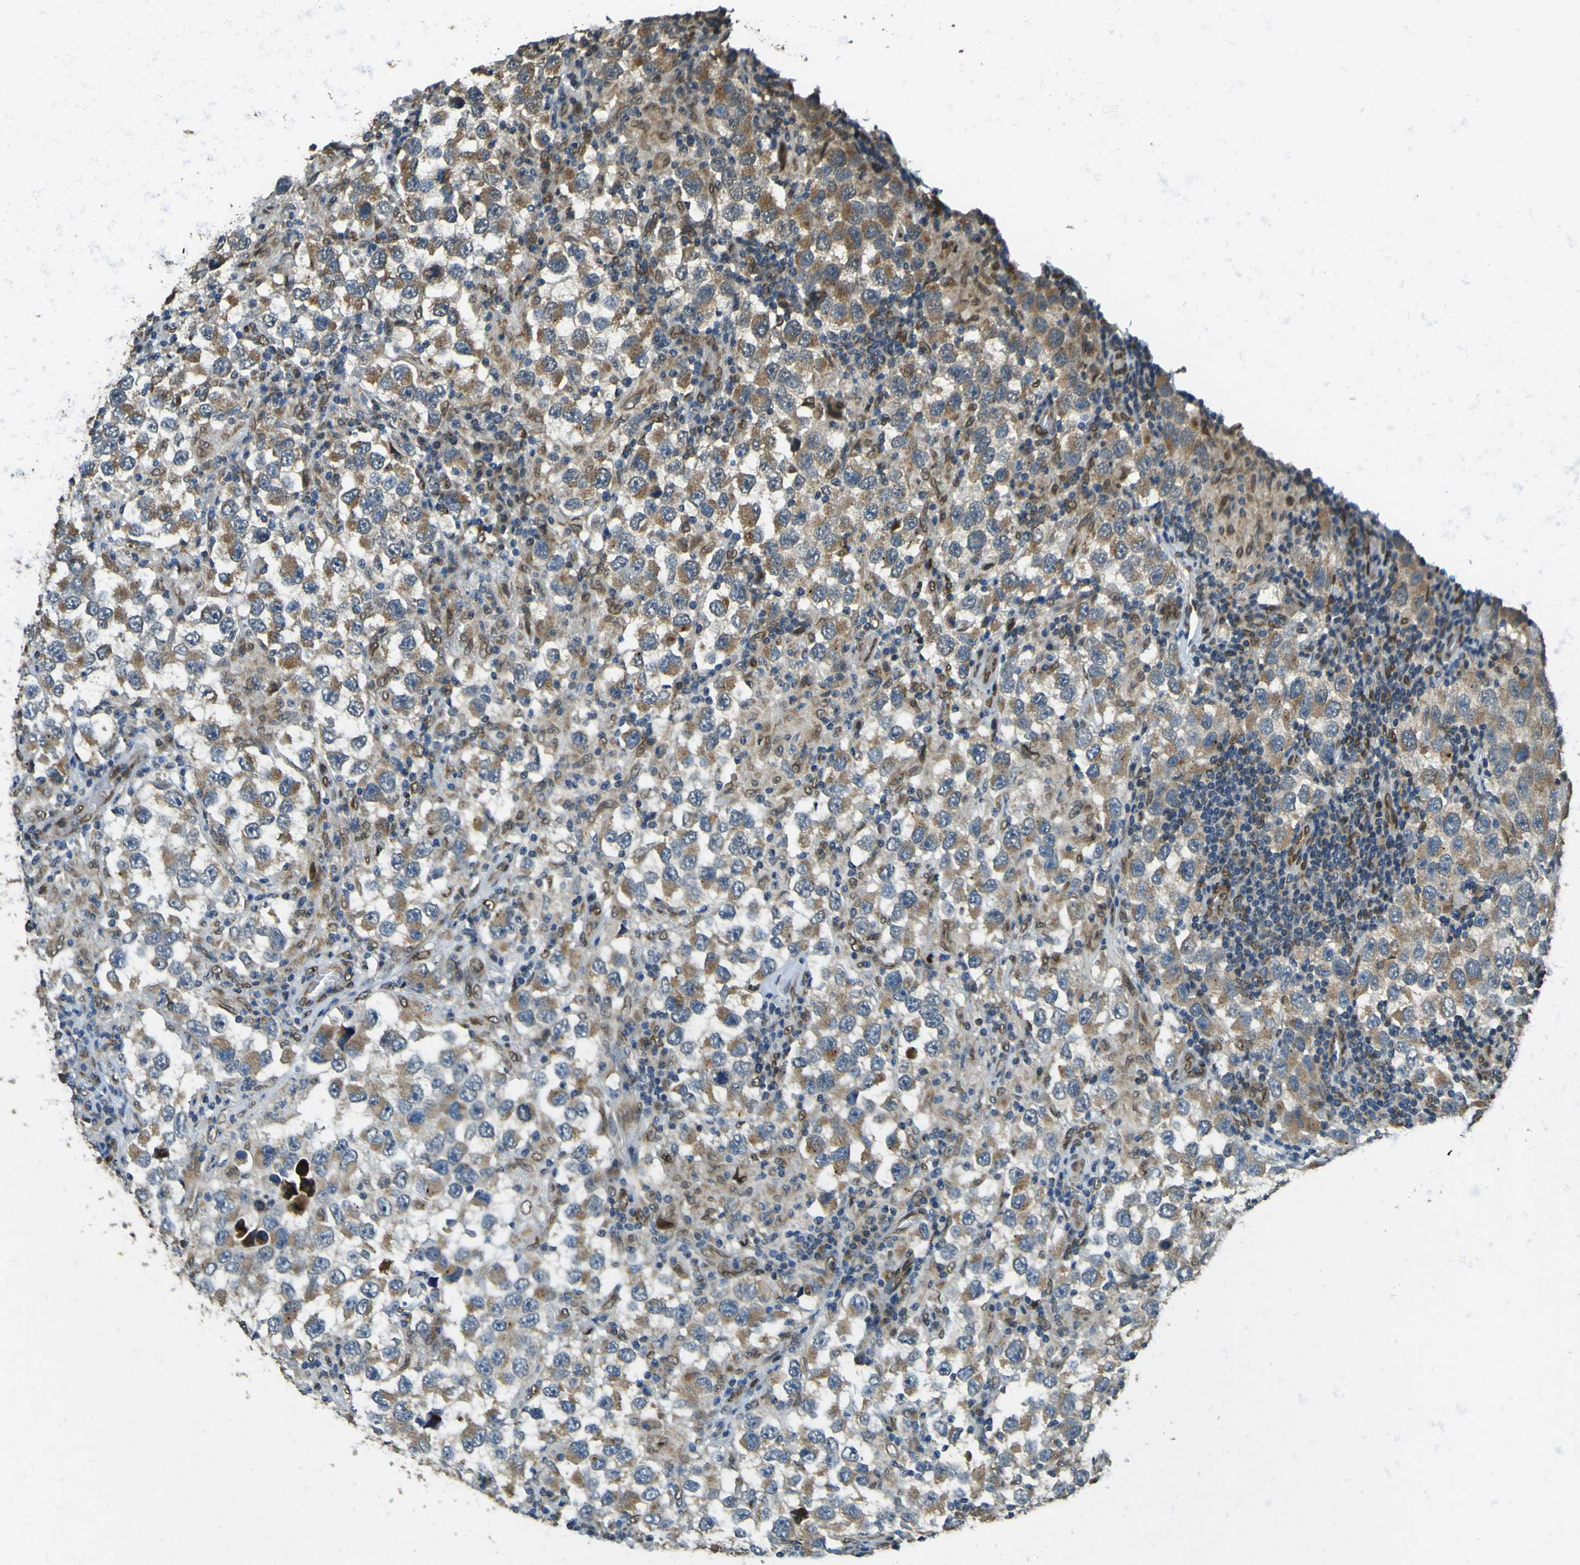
{"staining": {"intensity": "moderate", "quantity": ">75%", "location": "cytoplasmic/membranous"}, "tissue": "testis cancer", "cell_type": "Tumor cells", "image_type": "cancer", "snomed": [{"axis": "morphology", "description": "Carcinoma, Embryonal, NOS"}, {"axis": "topography", "description": "Testis"}], "caption": "A brown stain shows moderate cytoplasmic/membranous staining of a protein in human testis cancer tumor cells.", "gene": "GALNT1", "patient": {"sex": "male", "age": 21}}